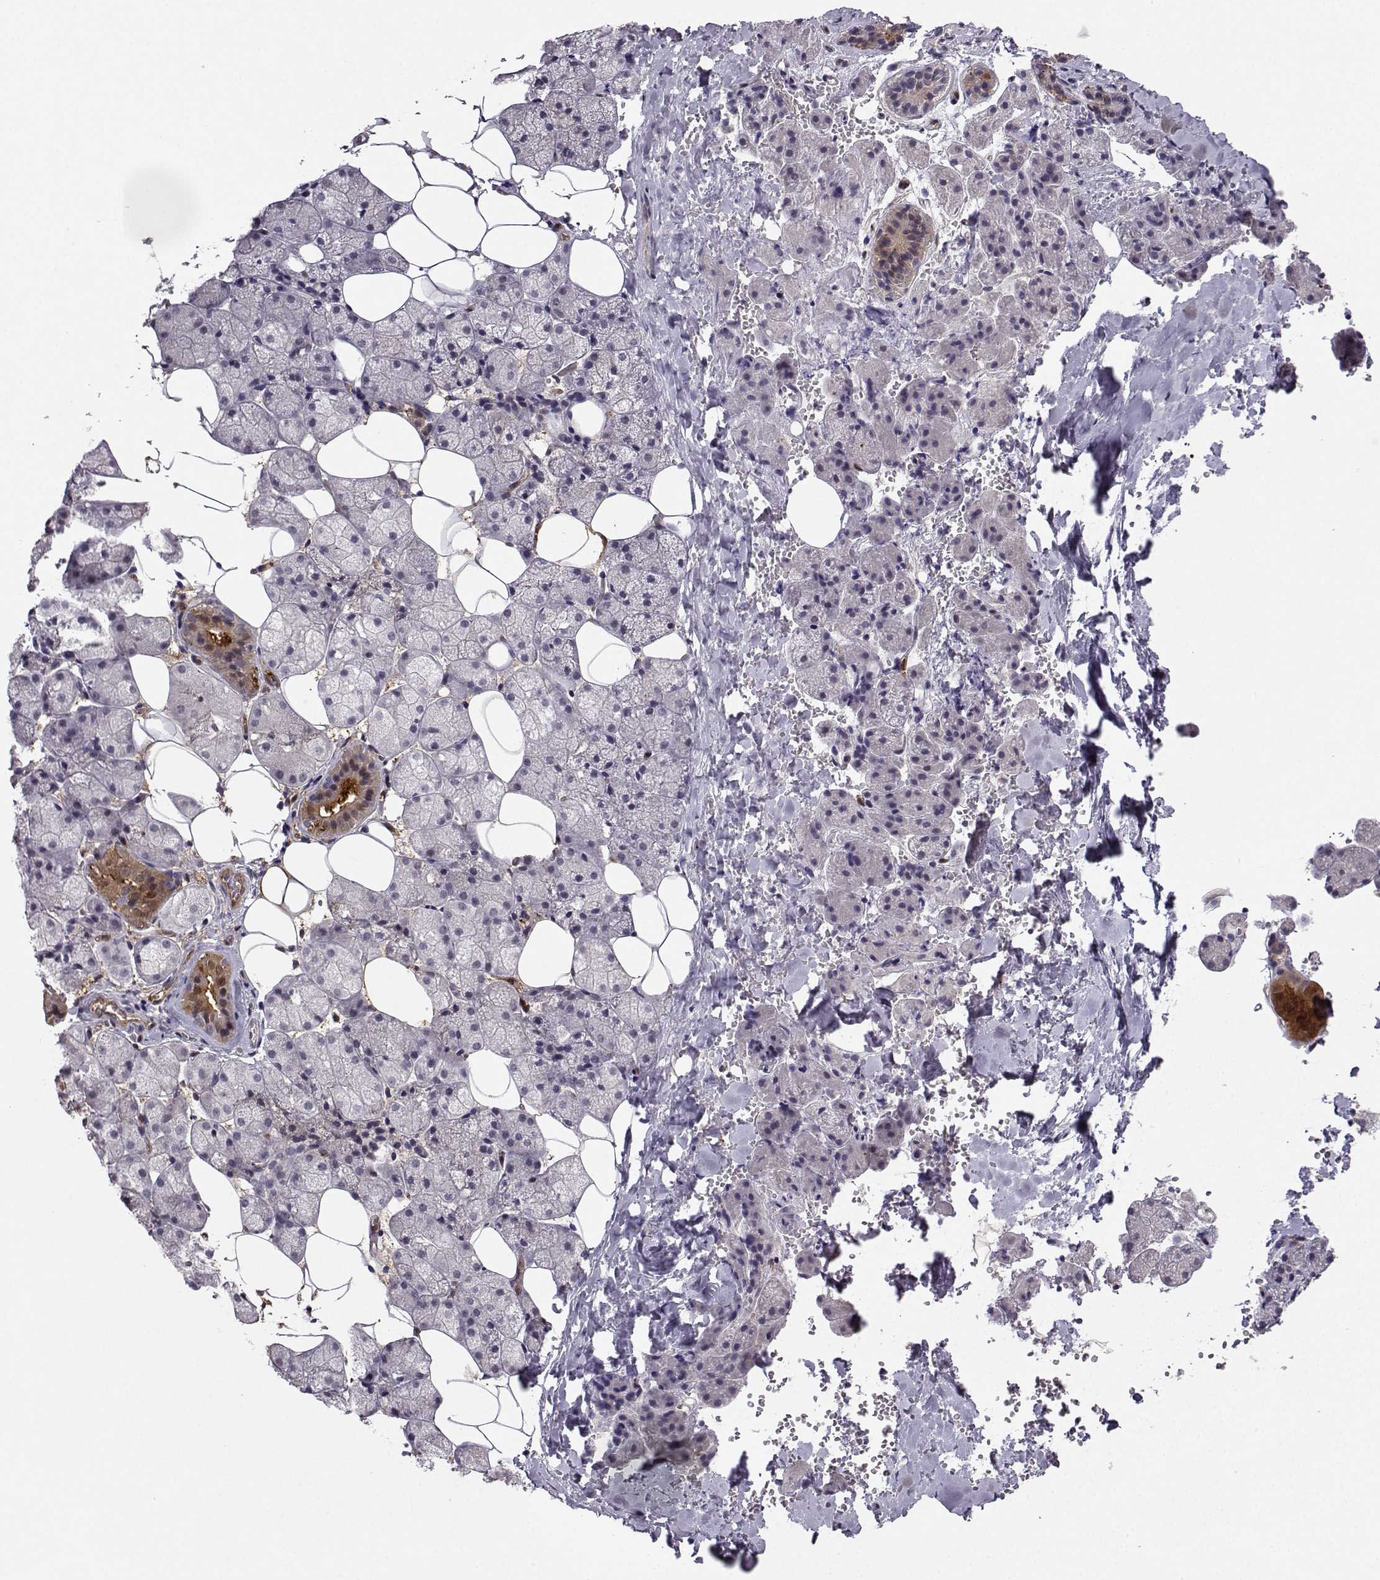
{"staining": {"intensity": "strong", "quantity": "<25%", "location": "cytoplasmic/membranous"}, "tissue": "salivary gland", "cell_type": "Glandular cells", "image_type": "normal", "snomed": [{"axis": "morphology", "description": "Normal tissue, NOS"}, {"axis": "topography", "description": "Salivary gland"}], "caption": "This histopathology image exhibits normal salivary gland stained with immunohistochemistry to label a protein in brown. The cytoplasmic/membranous of glandular cells show strong positivity for the protein. Nuclei are counter-stained blue.", "gene": "NQO1", "patient": {"sex": "male", "age": 38}}